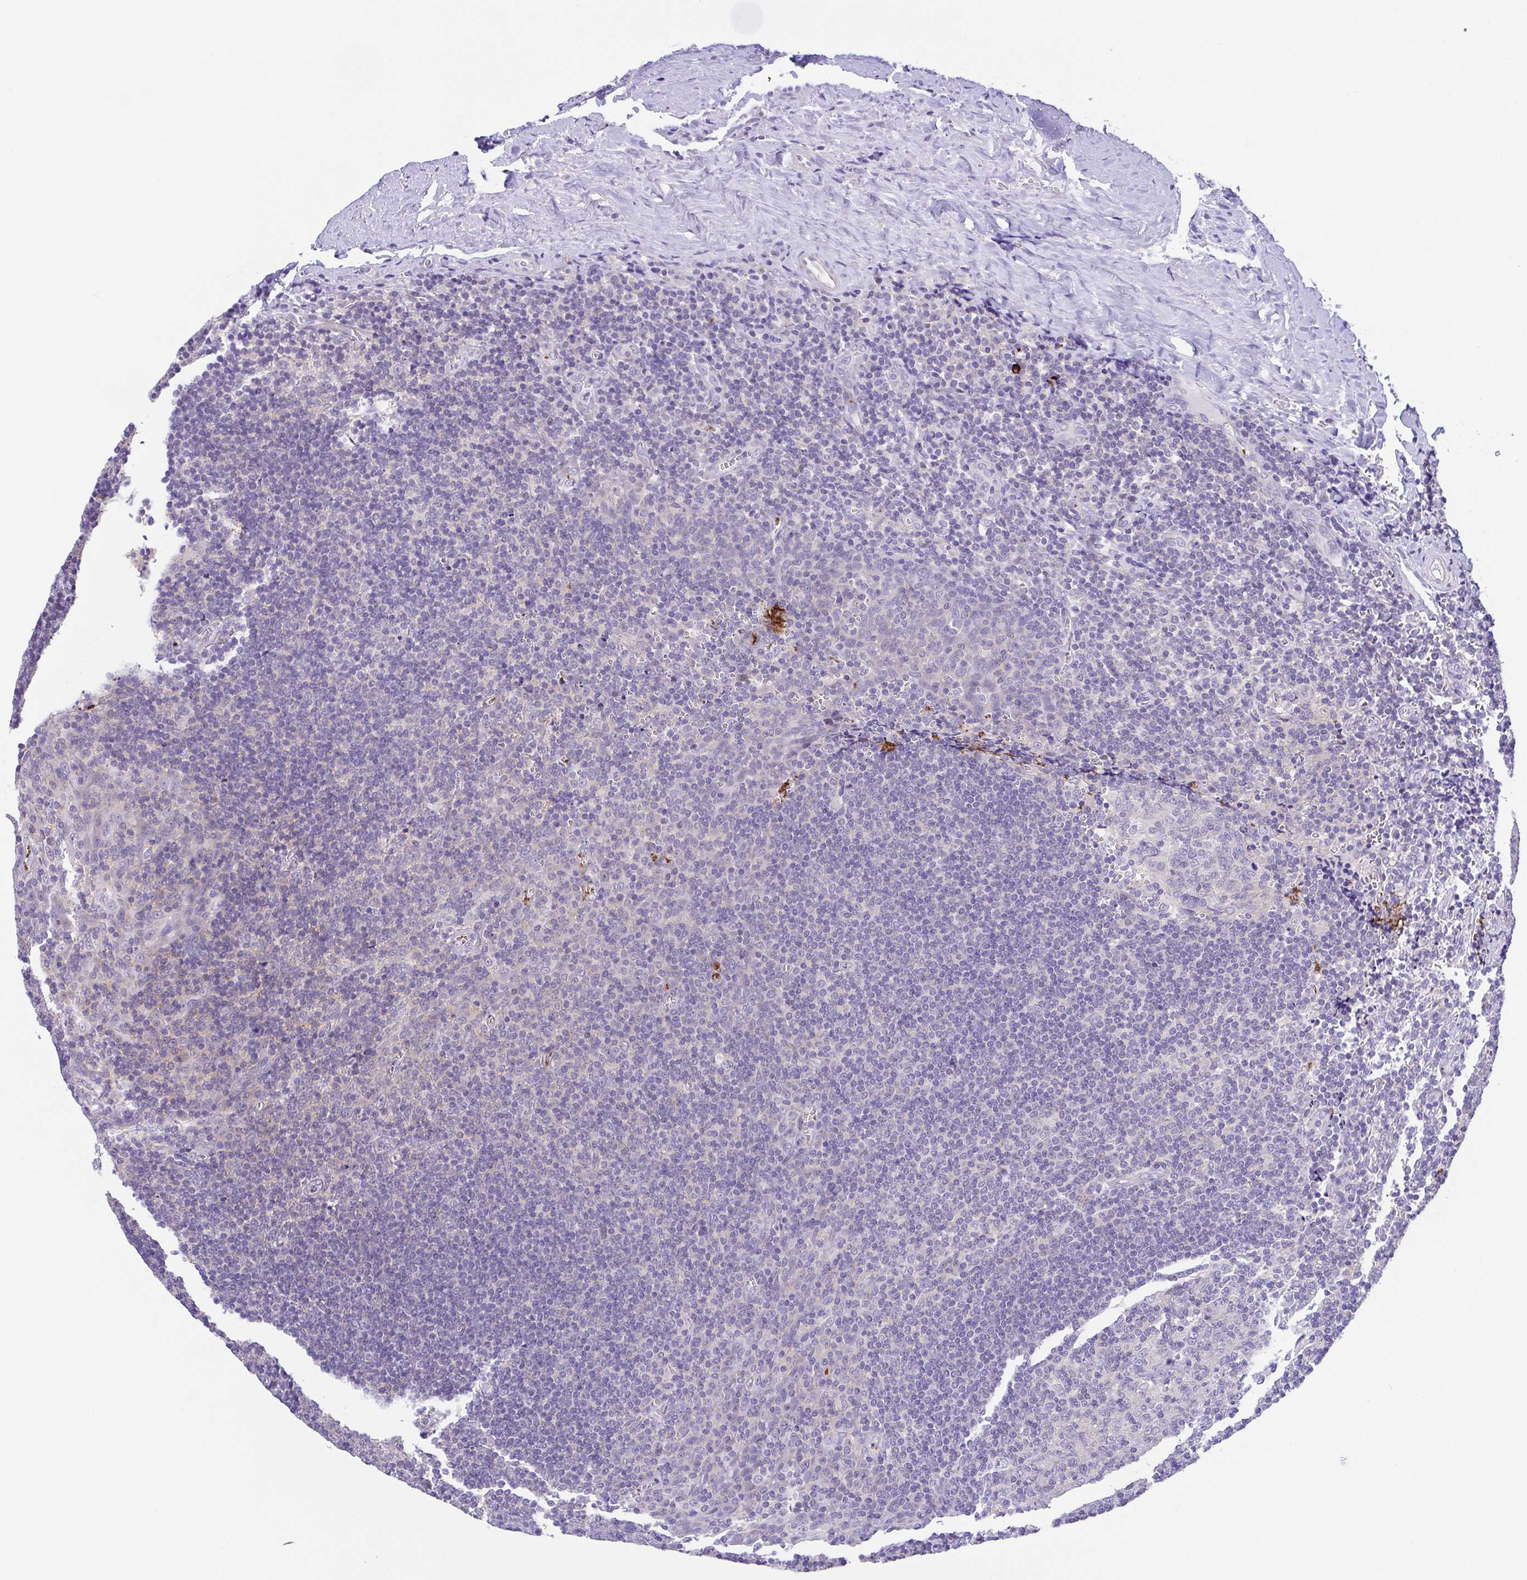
{"staining": {"intensity": "negative", "quantity": "none", "location": "none"}, "tissue": "tonsil", "cell_type": "Germinal center cells", "image_type": "normal", "snomed": [{"axis": "morphology", "description": "Normal tissue, NOS"}, {"axis": "morphology", "description": "Inflammation, NOS"}, {"axis": "topography", "description": "Tonsil"}], "caption": "IHC photomicrograph of normal tonsil: tonsil stained with DAB (3,3'-diaminobenzidine) reveals no significant protein positivity in germinal center cells. (DAB (3,3'-diaminobenzidine) immunohistochemistry (IHC) with hematoxylin counter stain).", "gene": "PRR14L", "patient": {"sex": "female", "age": 31}}